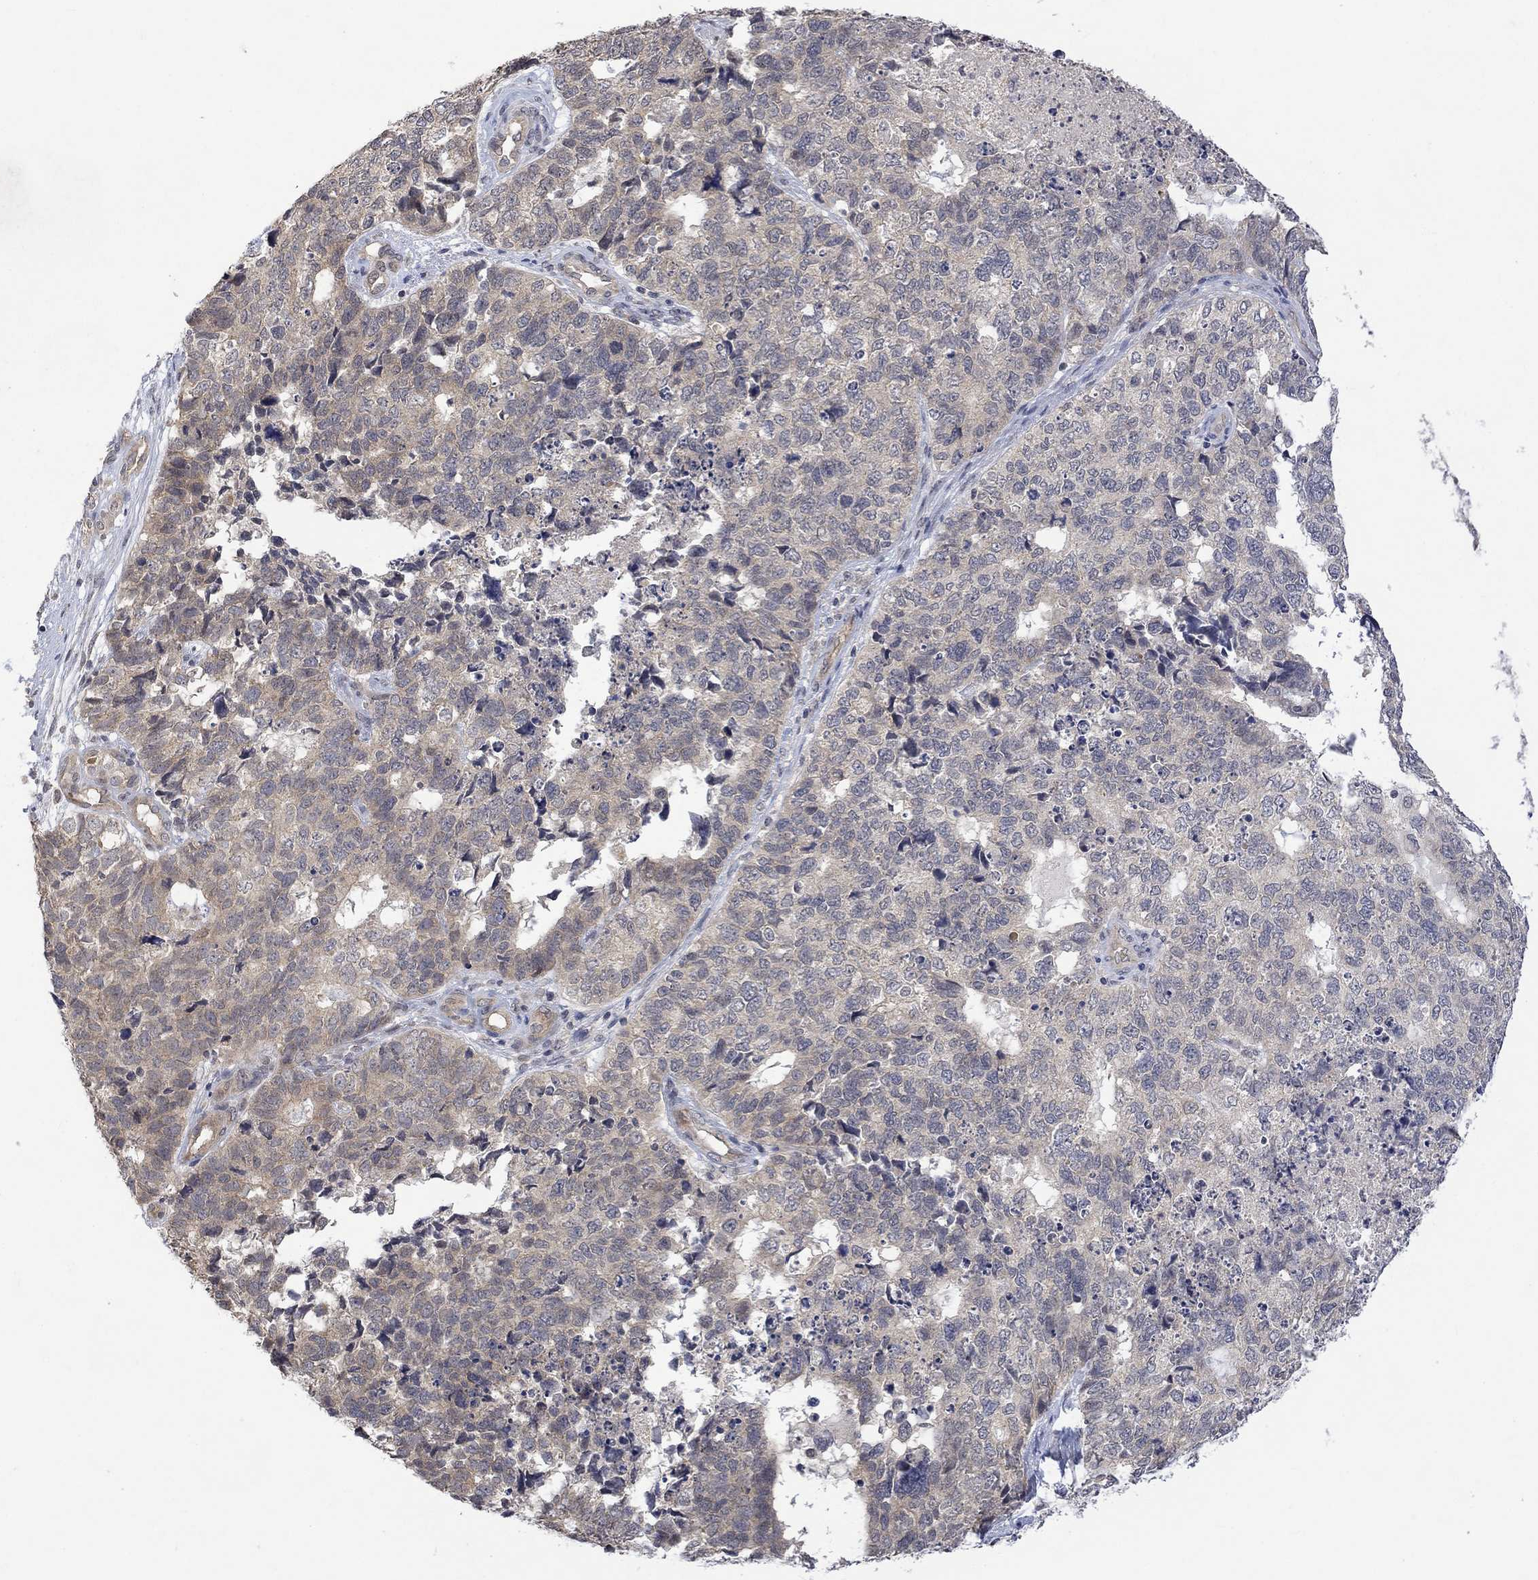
{"staining": {"intensity": "negative", "quantity": "none", "location": "none"}, "tissue": "cervical cancer", "cell_type": "Tumor cells", "image_type": "cancer", "snomed": [{"axis": "morphology", "description": "Squamous cell carcinoma, NOS"}, {"axis": "topography", "description": "Cervix"}], "caption": "Human cervical cancer stained for a protein using immunohistochemistry (IHC) shows no positivity in tumor cells.", "gene": "GRIN2D", "patient": {"sex": "female", "age": 63}}